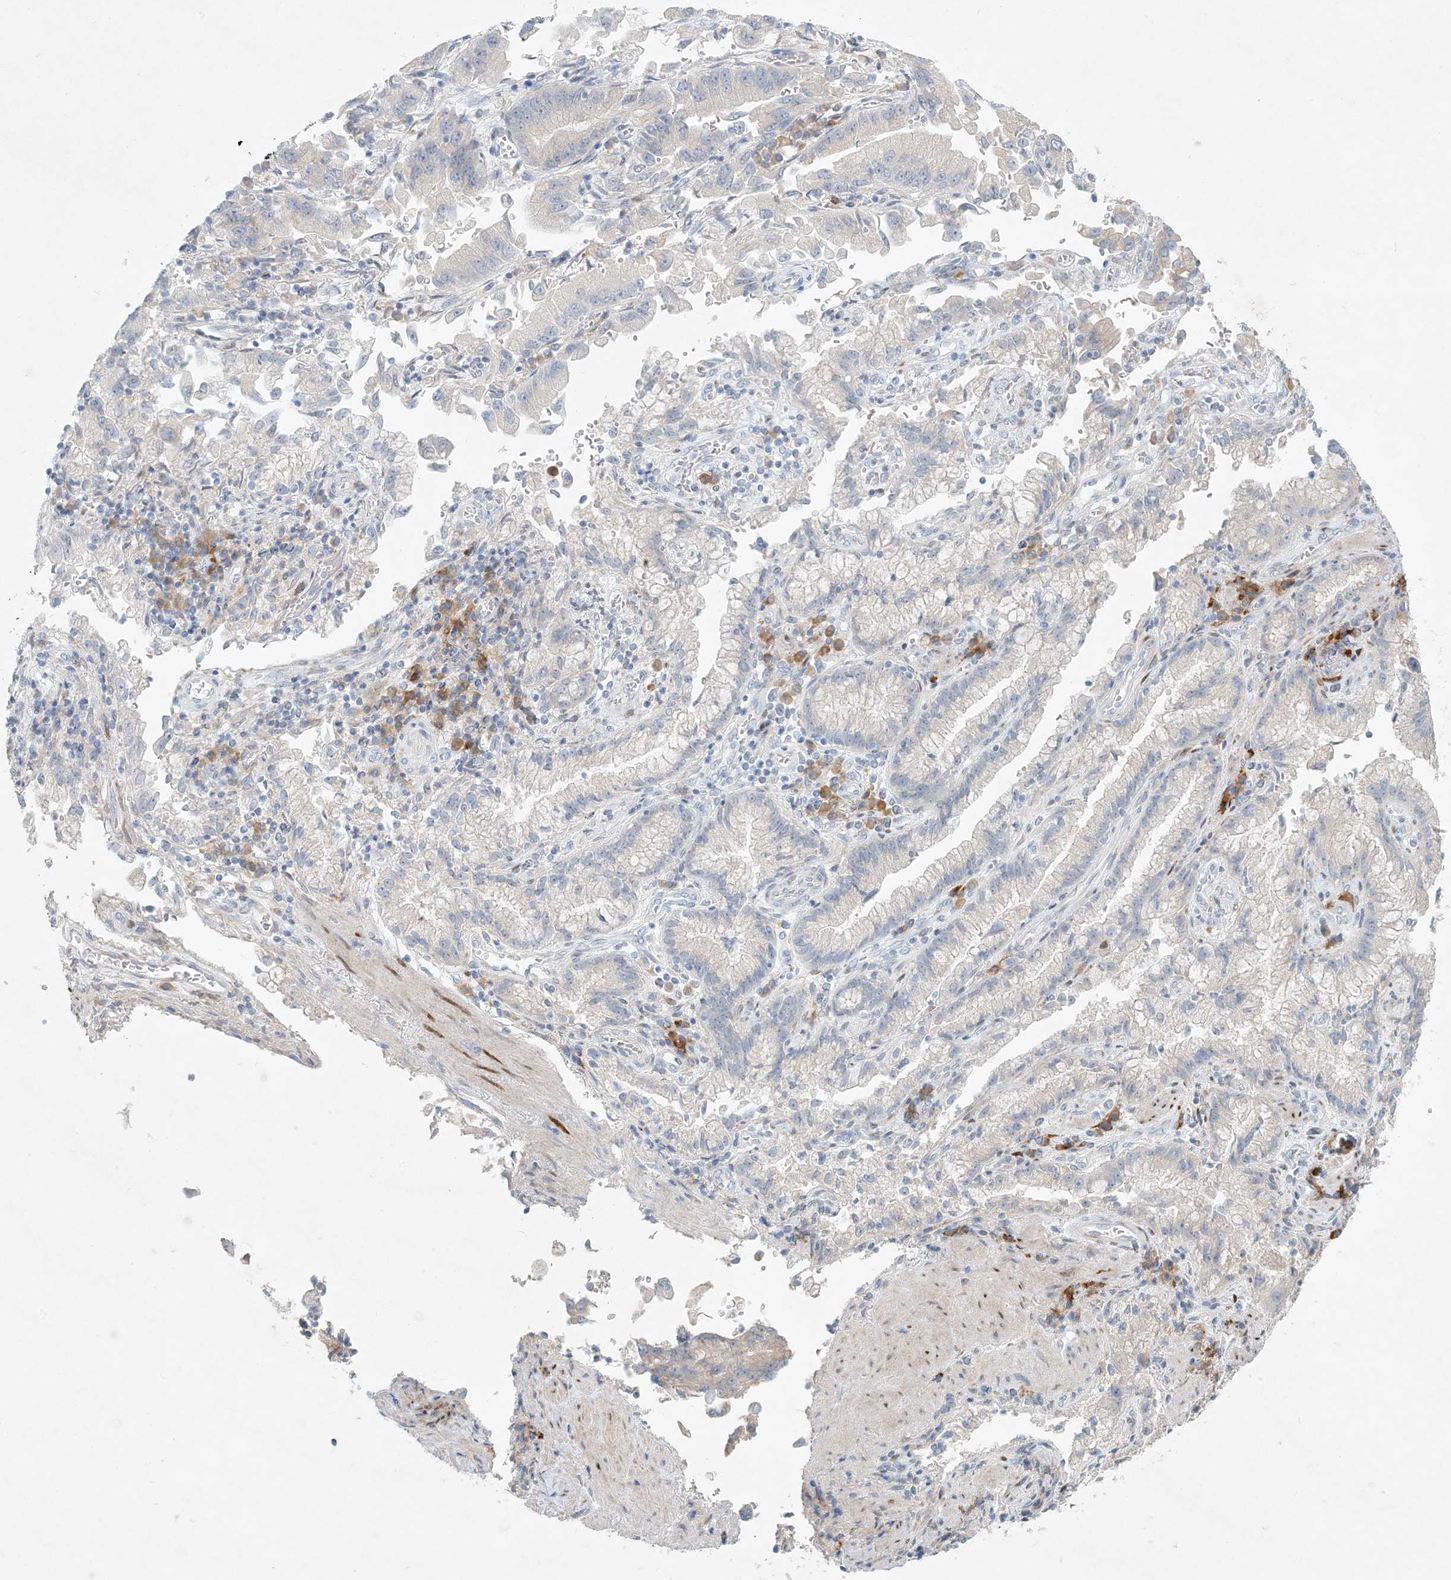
{"staining": {"intensity": "negative", "quantity": "none", "location": "none"}, "tissue": "stomach cancer", "cell_type": "Tumor cells", "image_type": "cancer", "snomed": [{"axis": "morphology", "description": "Adenocarcinoma, NOS"}, {"axis": "topography", "description": "Stomach"}], "caption": "Tumor cells are negative for protein expression in human stomach adenocarcinoma.", "gene": "ZNF385D", "patient": {"sex": "male", "age": 62}}